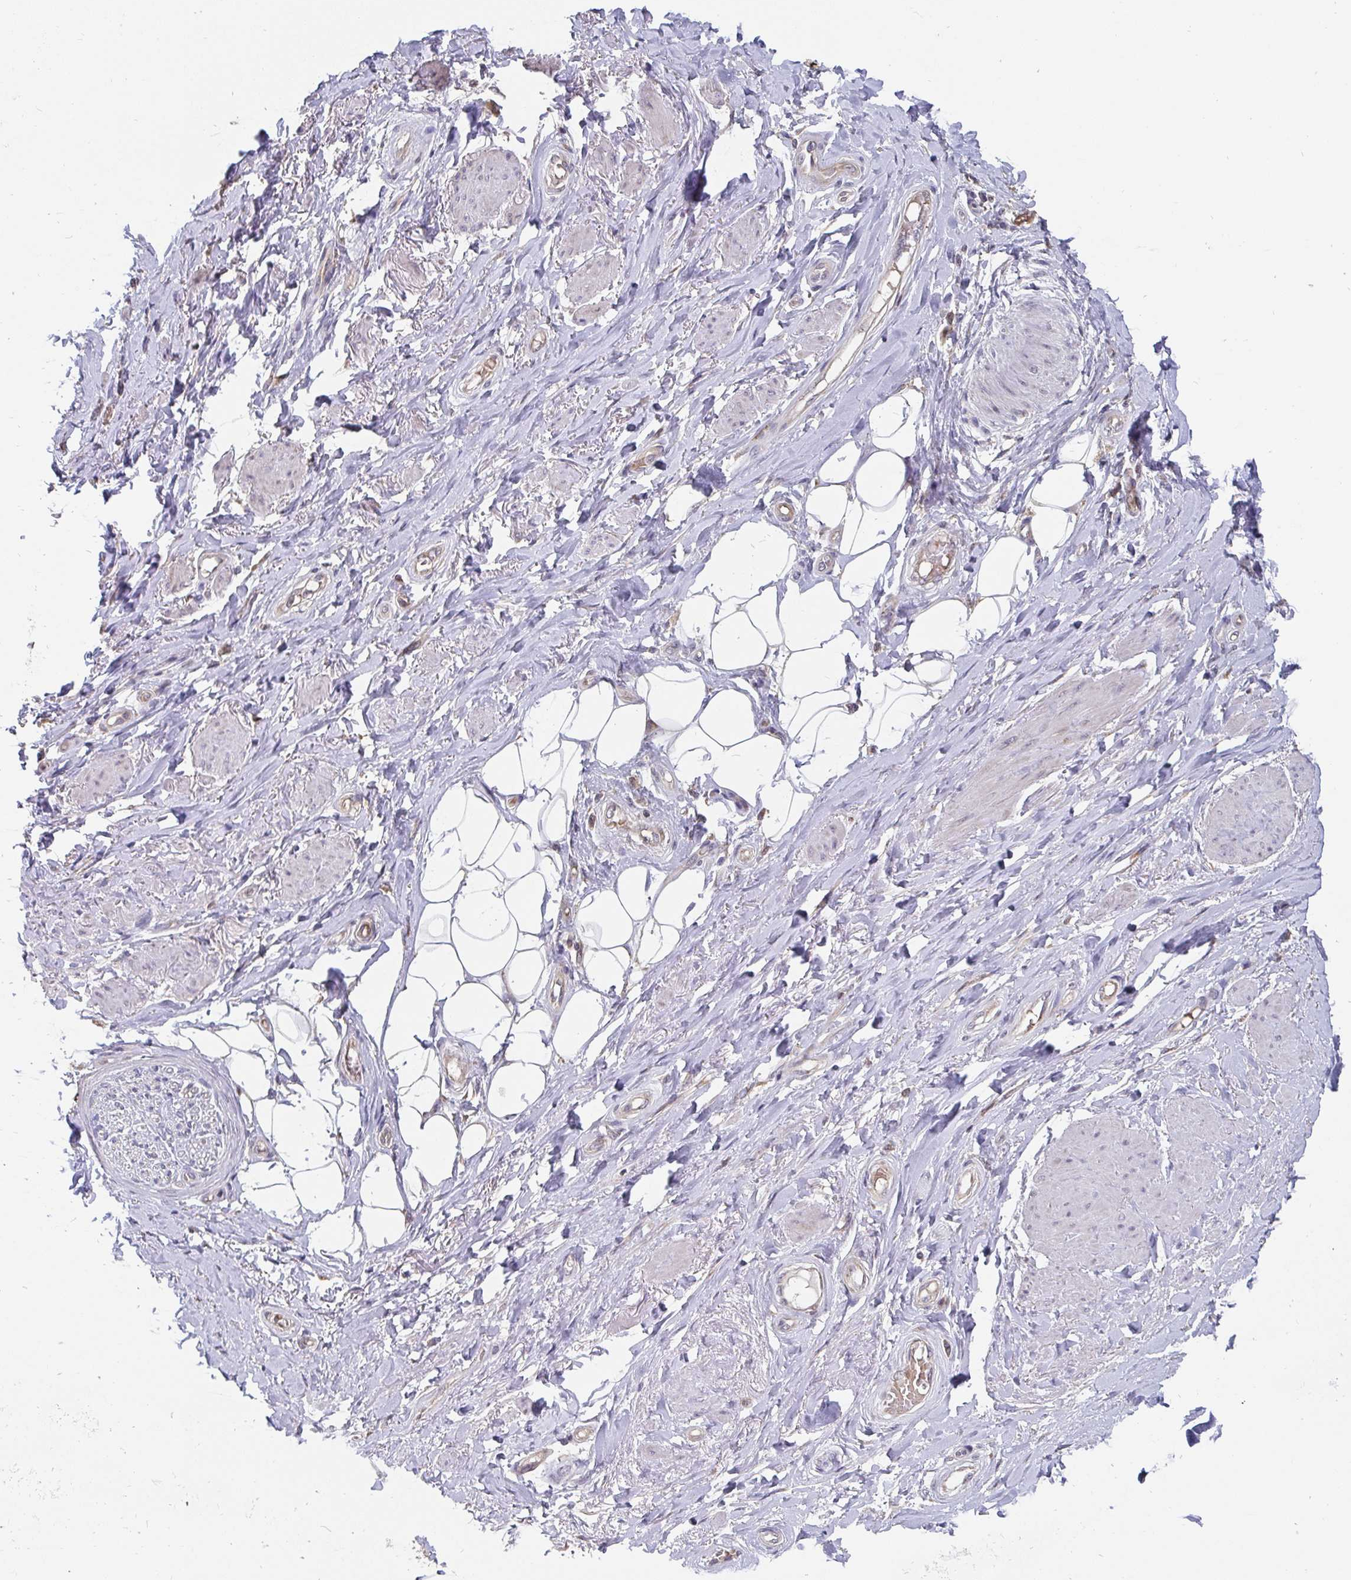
{"staining": {"intensity": "negative", "quantity": "none", "location": "none"}, "tissue": "adipose tissue", "cell_type": "Adipocytes", "image_type": "normal", "snomed": [{"axis": "morphology", "description": "Normal tissue, NOS"}, {"axis": "topography", "description": "Anal"}, {"axis": "topography", "description": "Peripheral nerve tissue"}], "caption": "Immunohistochemistry (IHC) photomicrograph of unremarkable adipose tissue: human adipose tissue stained with DAB (3,3'-diaminobenzidine) shows no significant protein expression in adipocytes. The staining is performed using DAB brown chromogen with nuclei counter-stained in using hematoxylin.", "gene": "PDF", "patient": {"sex": "male", "age": 53}}